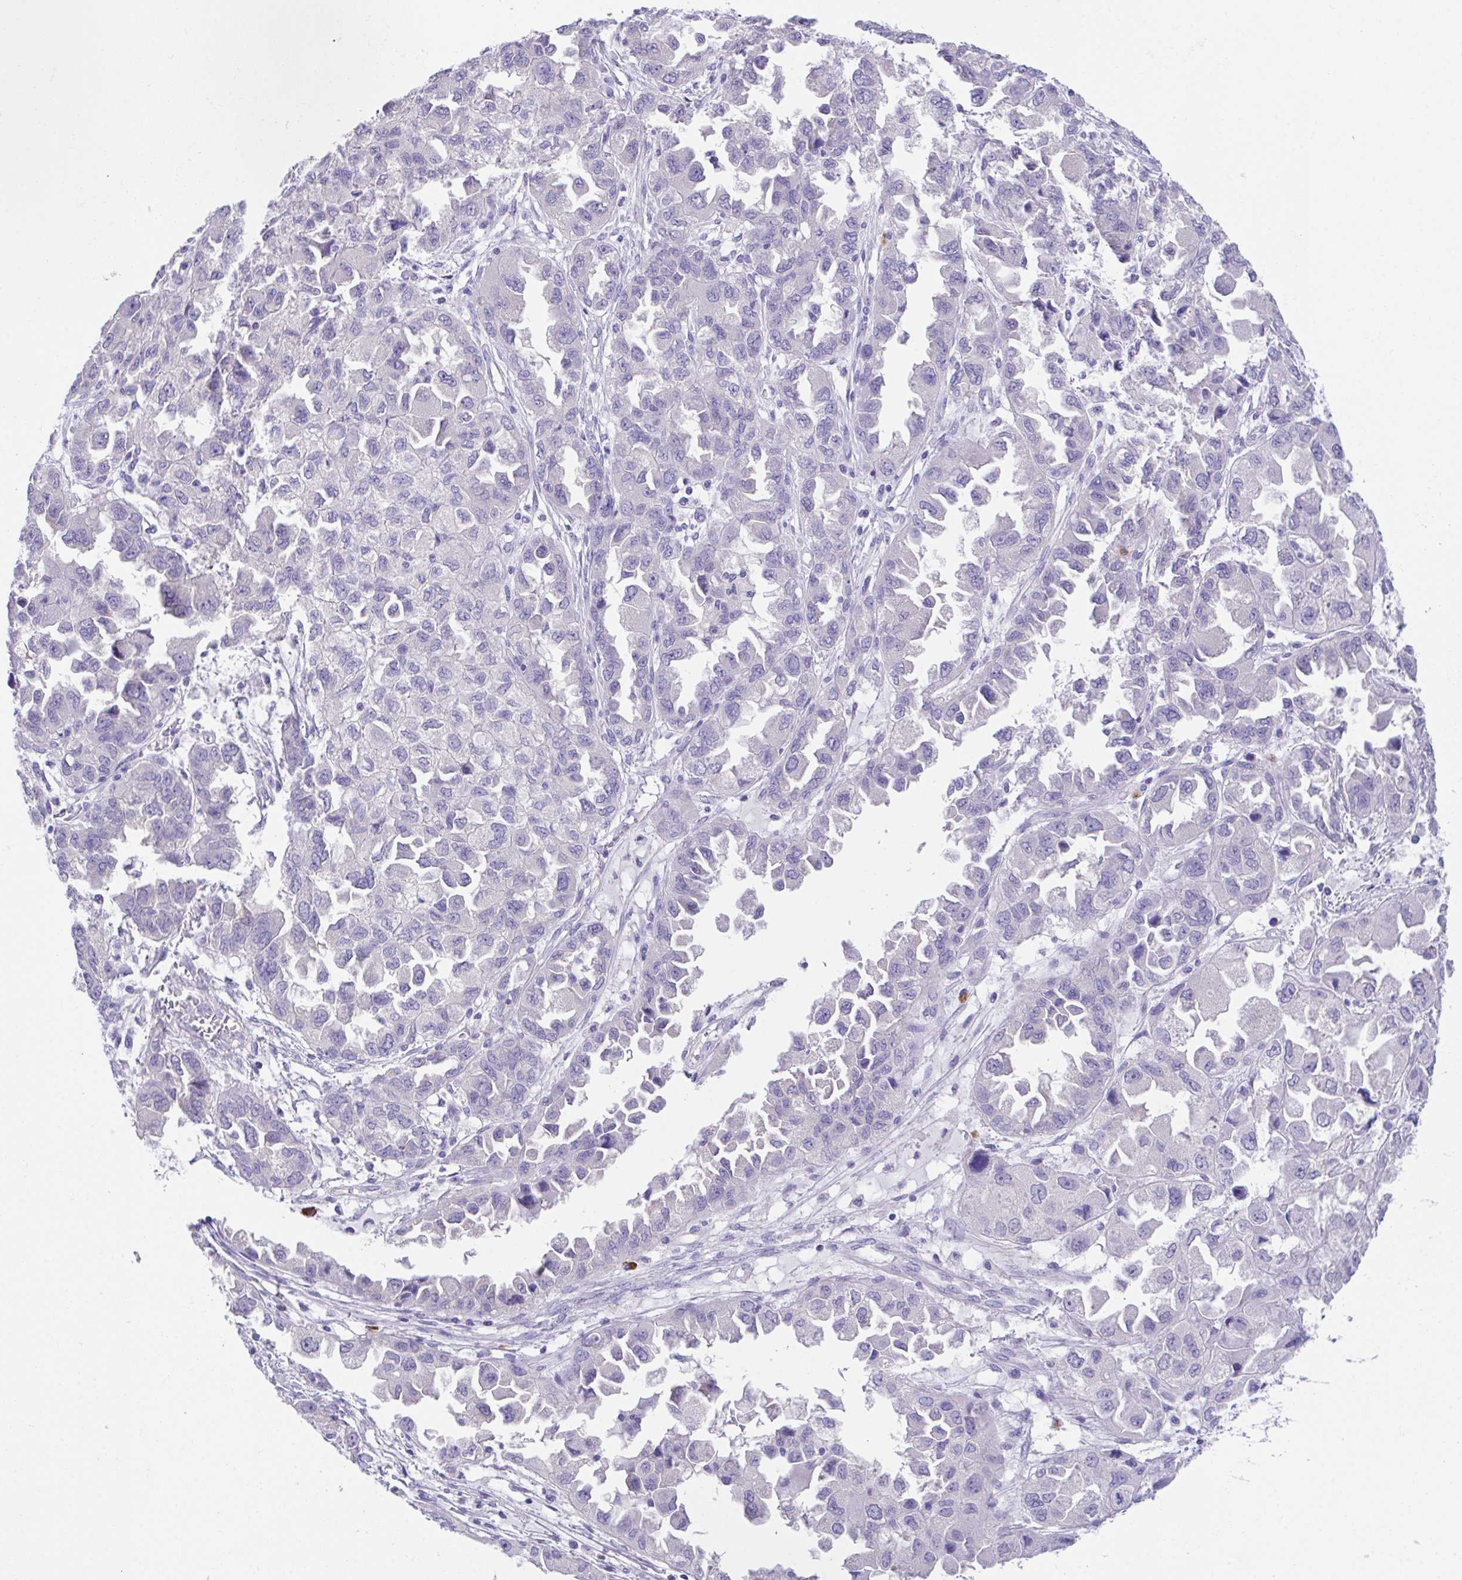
{"staining": {"intensity": "negative", "quantity": "none", "location": "none"}, "tissue": "ovarian cancer", "cell_type": "Tumor cells", "image_type": "cancer", "snomed": [{"axis": "morphology", "description": "Cystadenocarcinoma, serous, NOS"}, {"axis": "topography", "description": "Ovary"}], "caption": "Human serous cystadenocarcinoma (ovarian) stained for a protein using IHC exhibits no positivity in tumor cells.", "gene": "HACD4", "patient": {"sex": "female", "age": 84}}